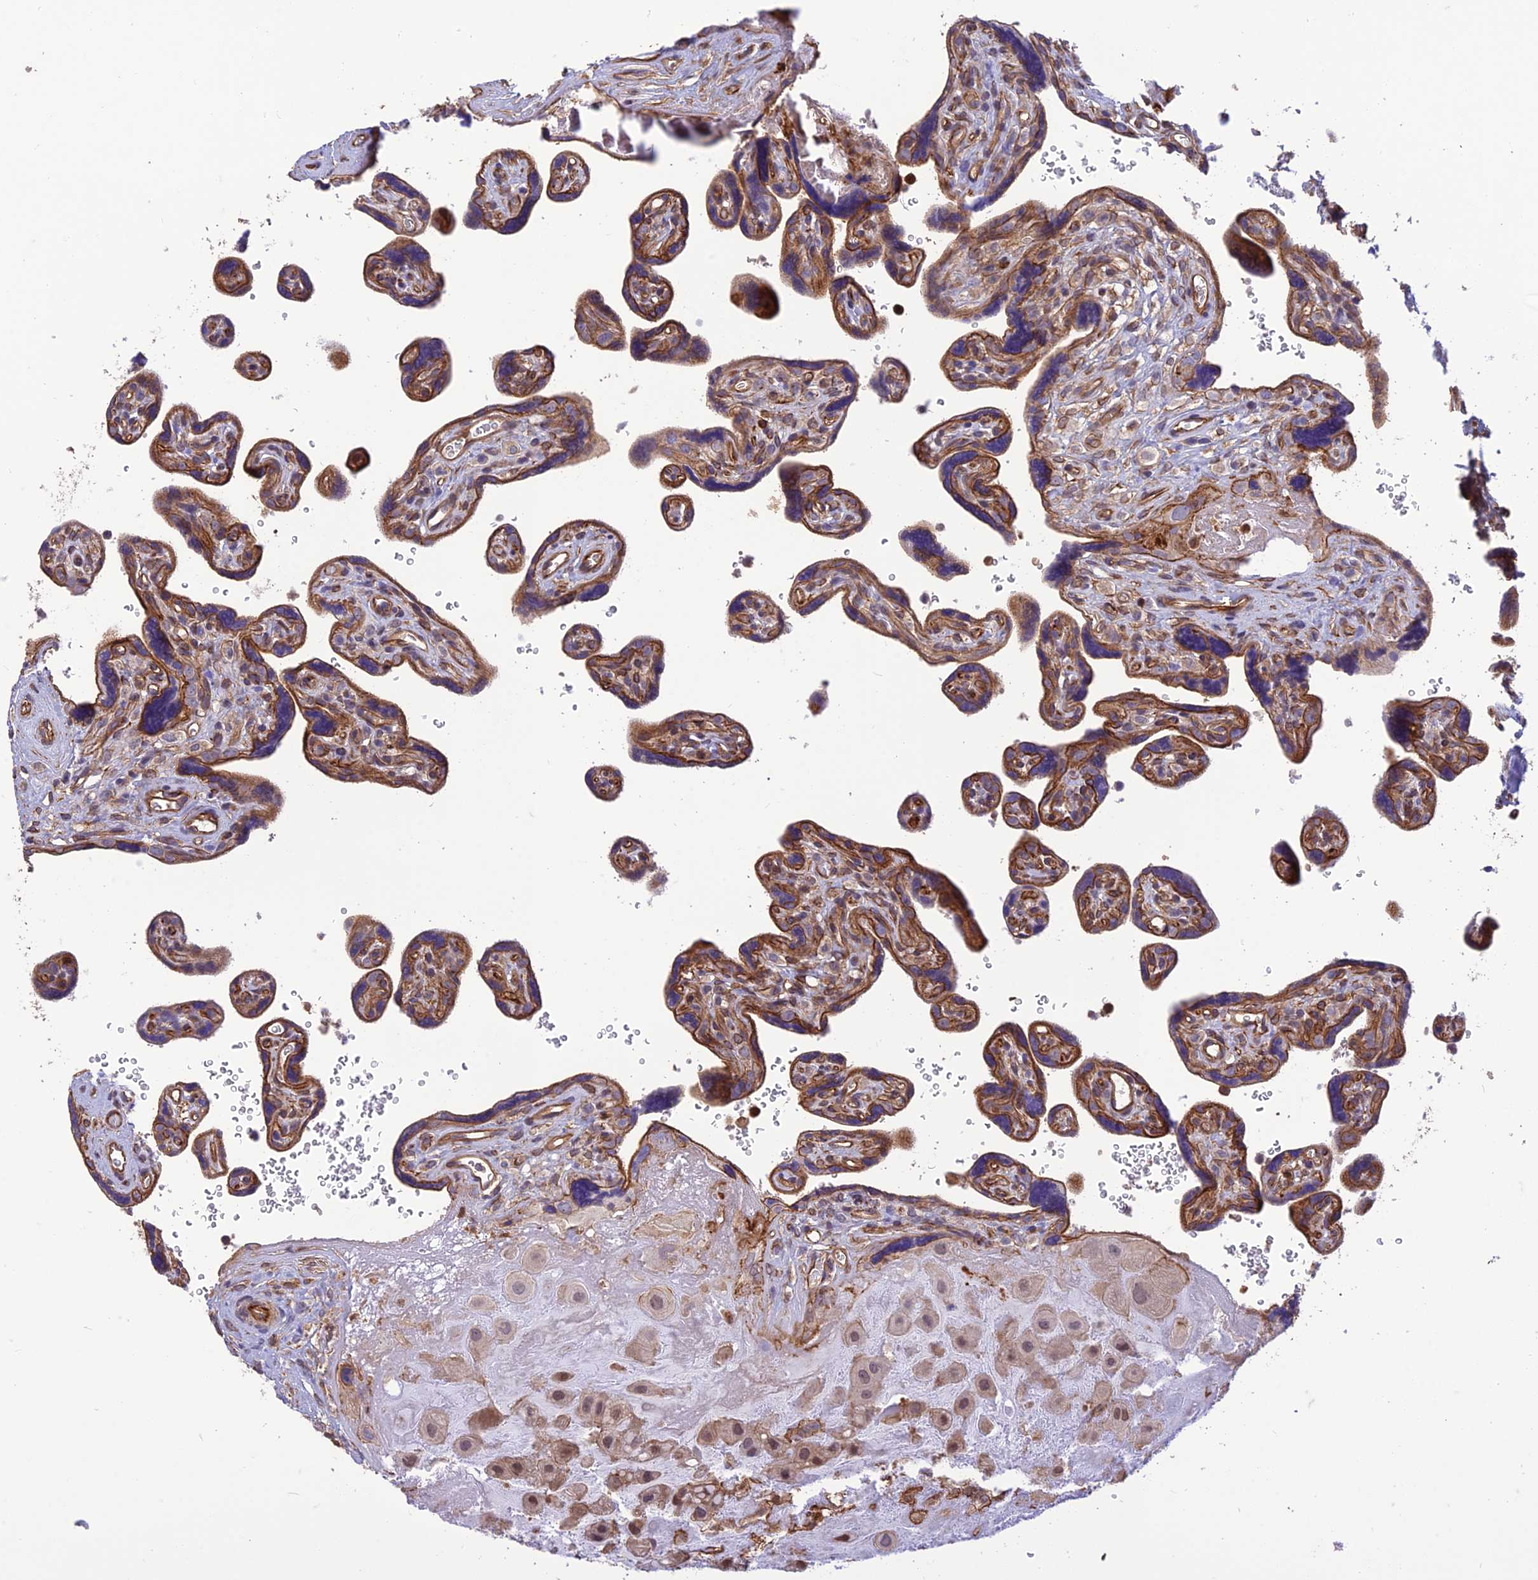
{"staining": {"intensity": "weak", "quantity": "25%-75%", "location": "nuclear"}, "tissue": "placenta", "cell_type": "Decidual cells", "image_type": "normal", "snomed": [{"axis": "morphology", "description": "Normal tissue, NOS"}, {"axis": "topography", "description": "Placenta"}], "caption": "The photomicrograph exhibits a brown stain indicating the presence of a protein in the nuclear of decidual cells in placenta. (brown staining indicates protein expression, while blue staining denotes nuclei).", "gene": "HPSE2", "patient": {"sex": "female", "age": 39}}